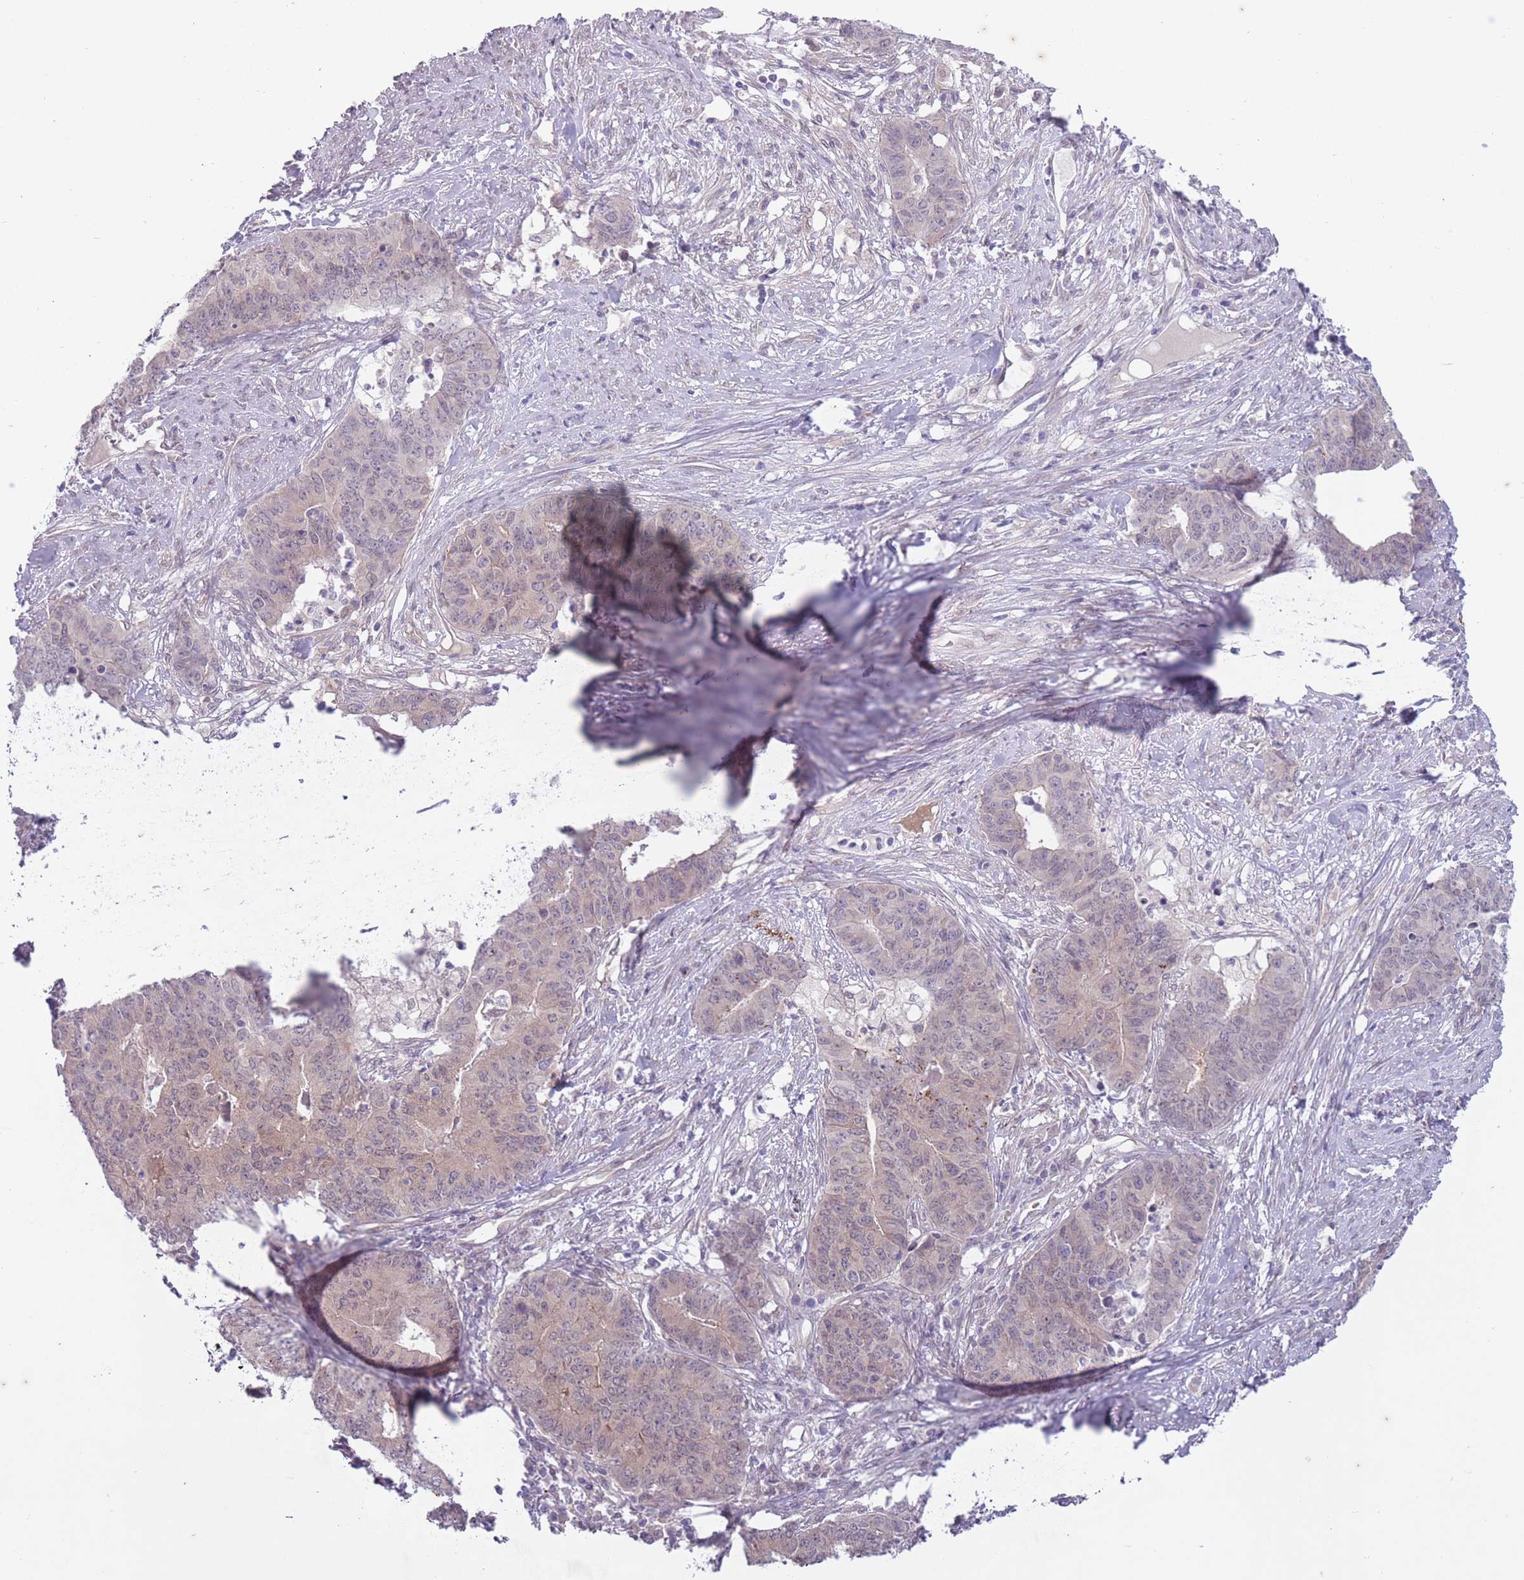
{"staining": {"intensity": "weak", "quantity": "25%-75%", "location": "cytoplasmic/membranous,nuclear"}, "tissue": "endometrial cancer", "cell_type": "Tumor cells", "image_type": "cancer", "snomed": [{"axis": "morphology", "description": "Adenocarcinoma, NOS"}, {"axis": "topography", "description": "Endometrium"}], "caption": "Protein analysis of adenocarcinoma (endometrial) tissue exhibits weak cytoplasmic/membranous and nuclear staining in about 25%-75% of tumor cells. (DAB (3,3'-diaminobenzidine) = brown stain, brightfield microscopy at high magnification).", "gene": "ARPIN", "patient": {"sex": "female", "age": 59}}